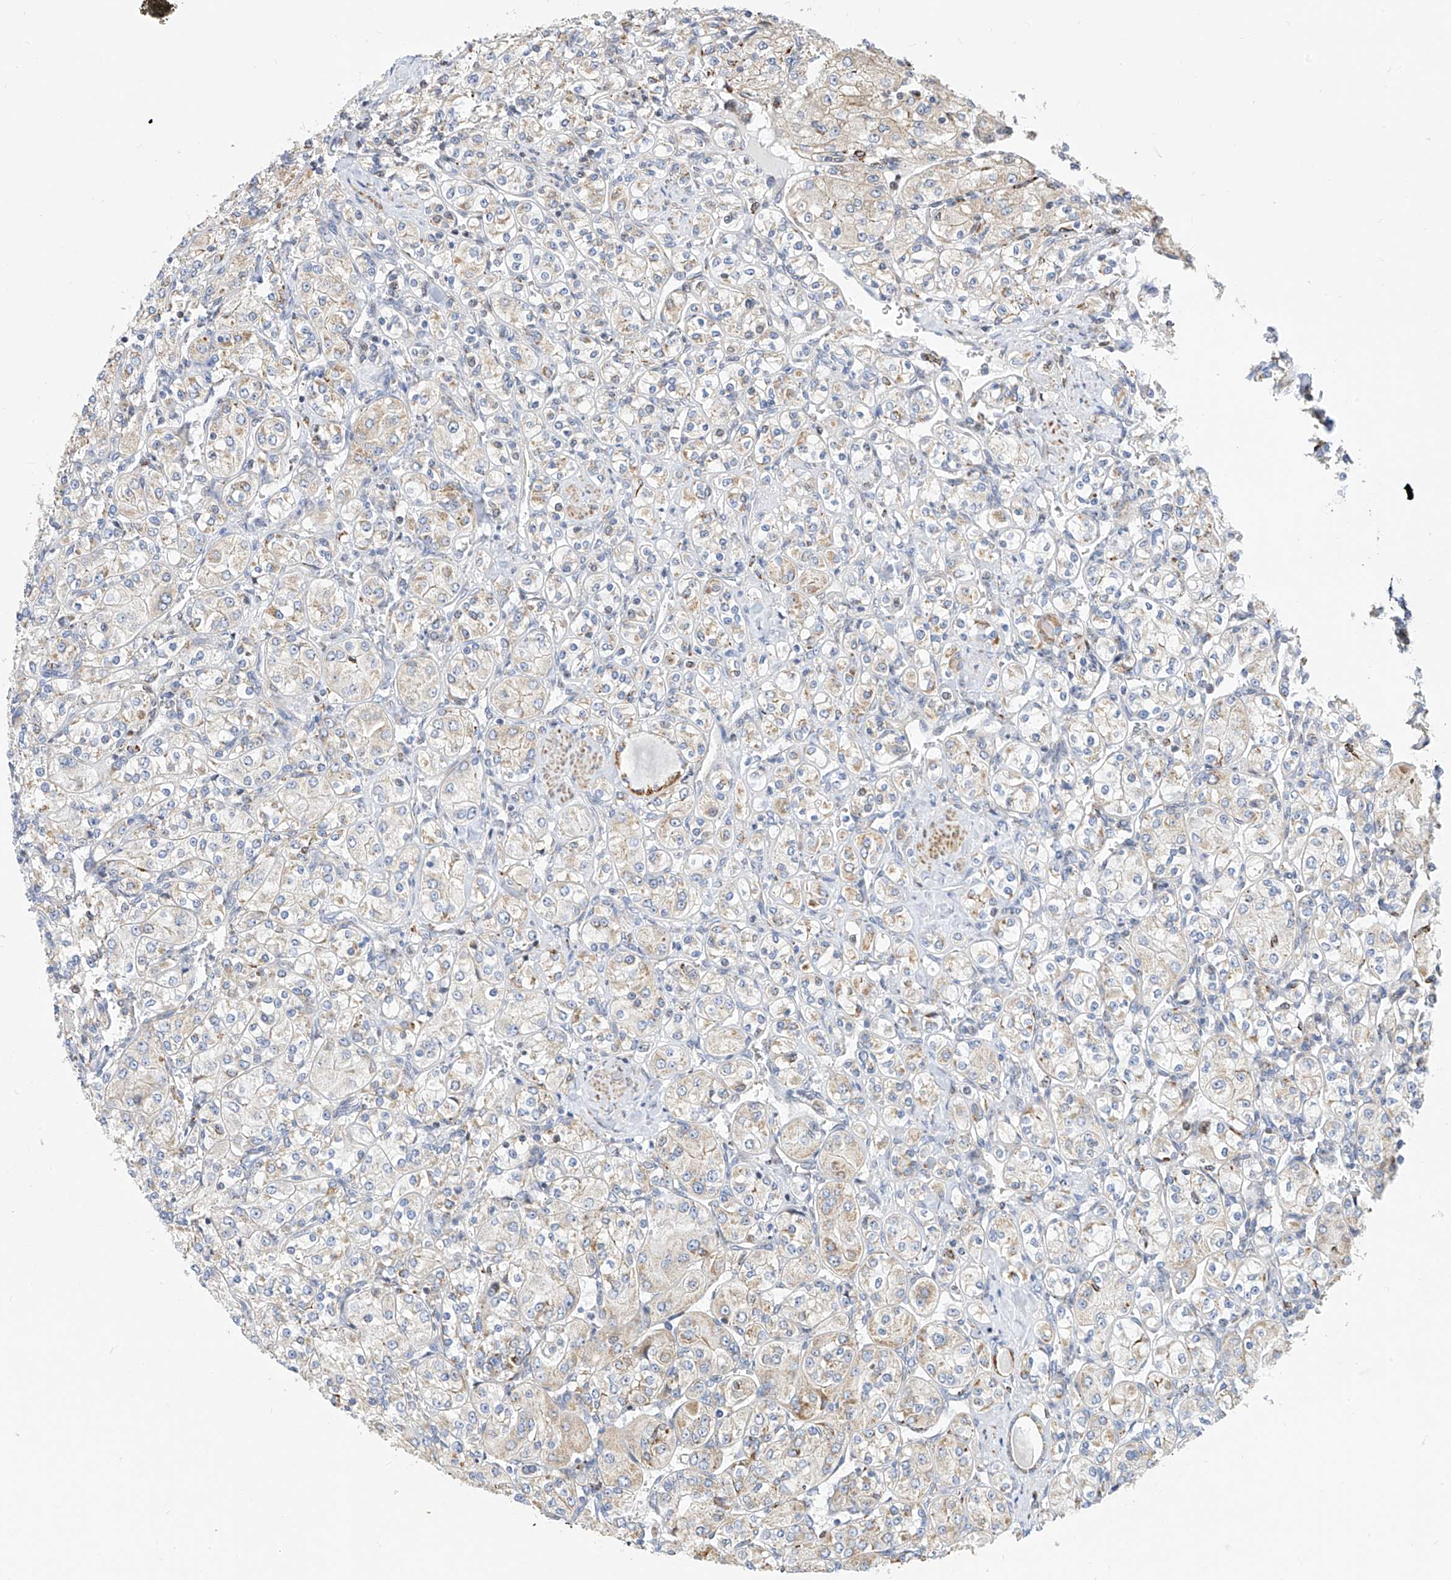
{"staining": {"intensity": "weak", "quantity": "25%-75%", "location": "cytoplasmic/membranous"}, "tissue": "renal cancer", "cell_type": "Tumor cells", "image_type": "cancer", "snomed": [{"axis": "morphology", "description": "Adenocarcinoma, NOS"}, {"axis": "topography", "description": "Kidney"}], "caption": "DAB immunohistochemical staining of renal adenocarcinoma exhibits weak cytoplasmic/membranous protein positivity in approximately 25%-75% of tumor cells.", "gene": "TTLL8", "patient": {"sex": "male", "age": 77}}